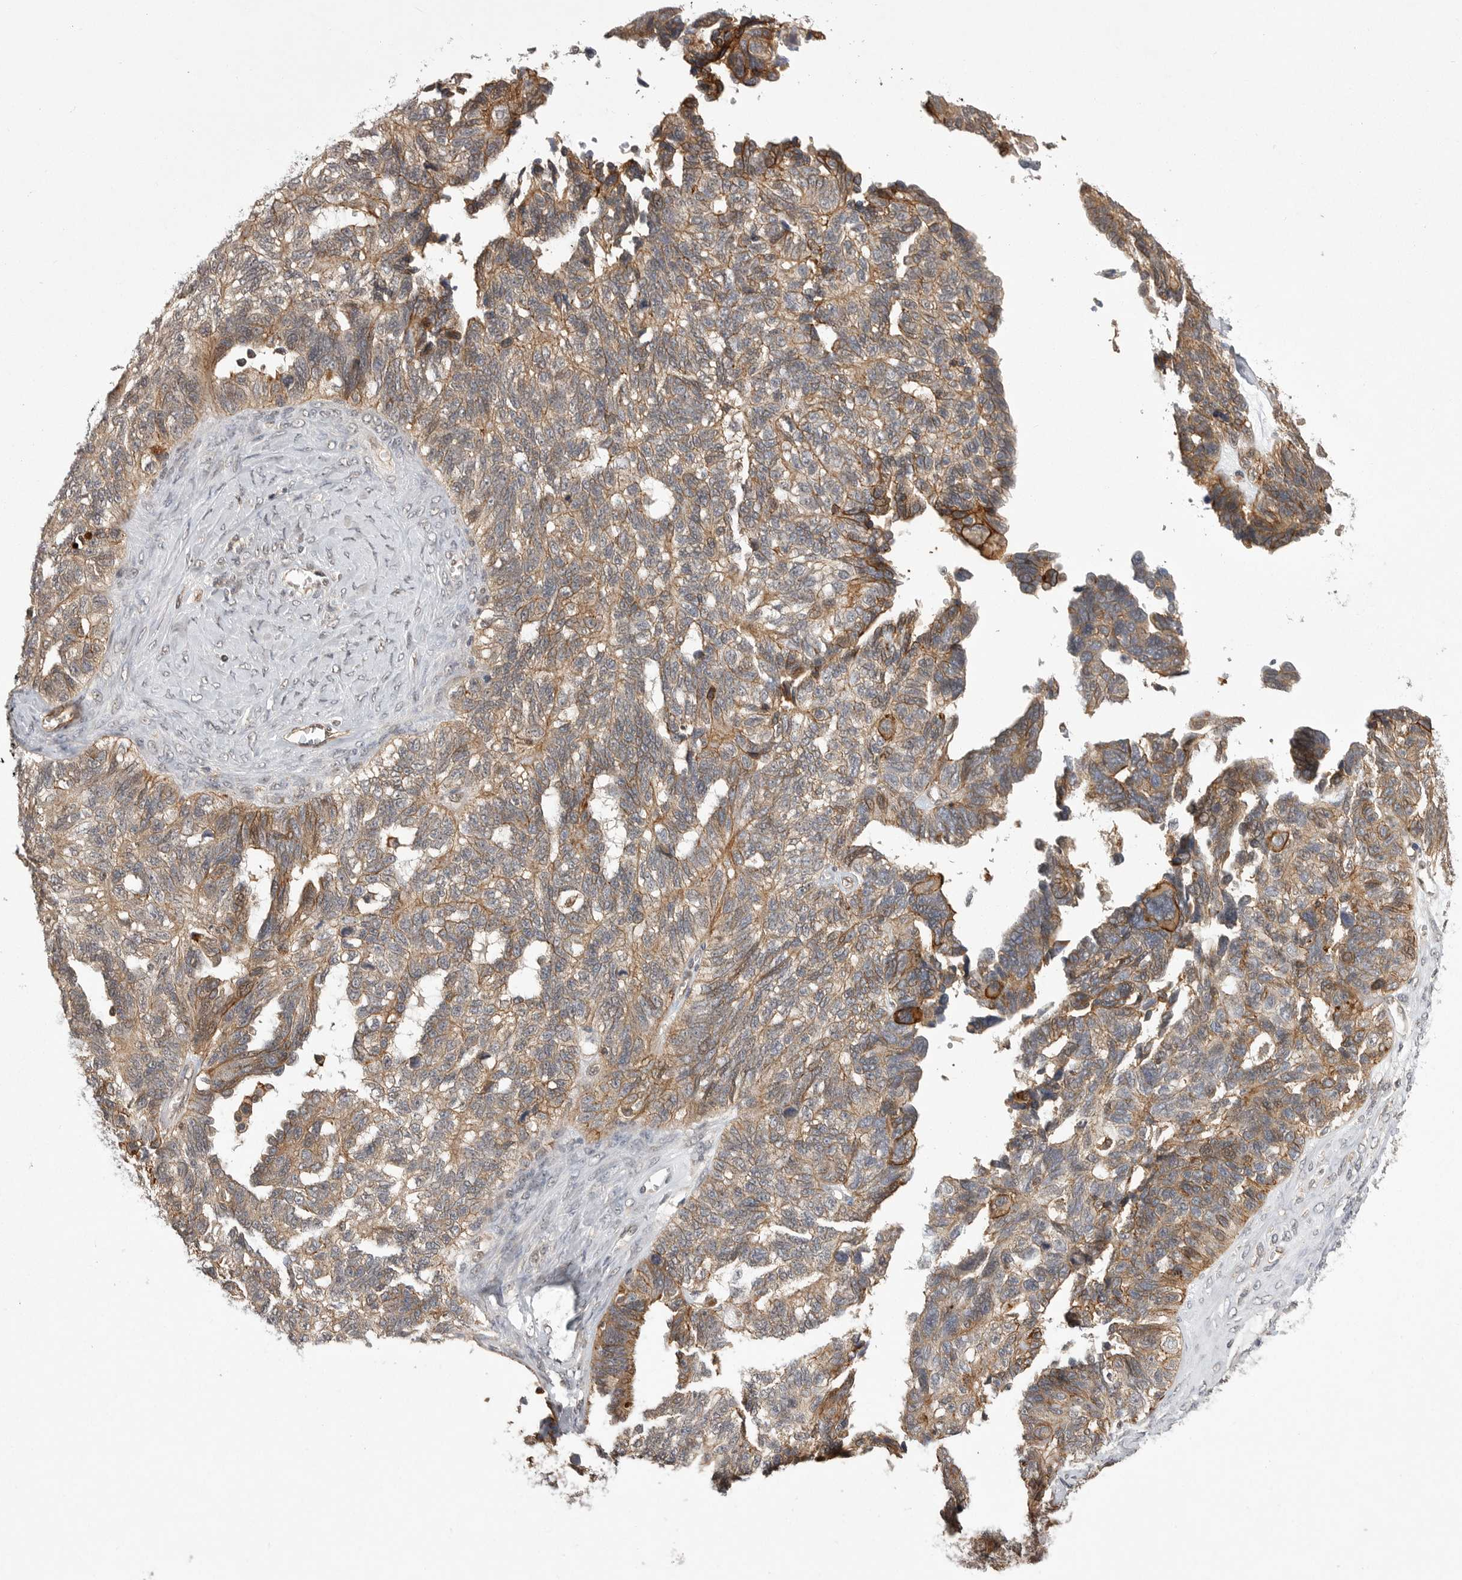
{"staining": {"intensity": "moderate", "quantity": ">75%", "location": "cytoplasmic/membranous"}, "tissue": "ovarian cancer", "cell_type": "Tumor cells", "image_type": "cancer", "snomed": [{"axis": "morphology", "description": "Cystadenocarcinoma, serous, NOS"}, {"axis": "topography", "description": "Ovary"}], "caption": "Protein analysis of serous cystadenocarcinoma (ovarian) tissue shows moderate cytoplasmic/membranous positivity in approximately >75% of tumor cells. (brown staining indicates protein expression, while blue staining denotes nuclei).", "gene": "NECTIN1", "patient": {"sex": "female", "age": 79}}